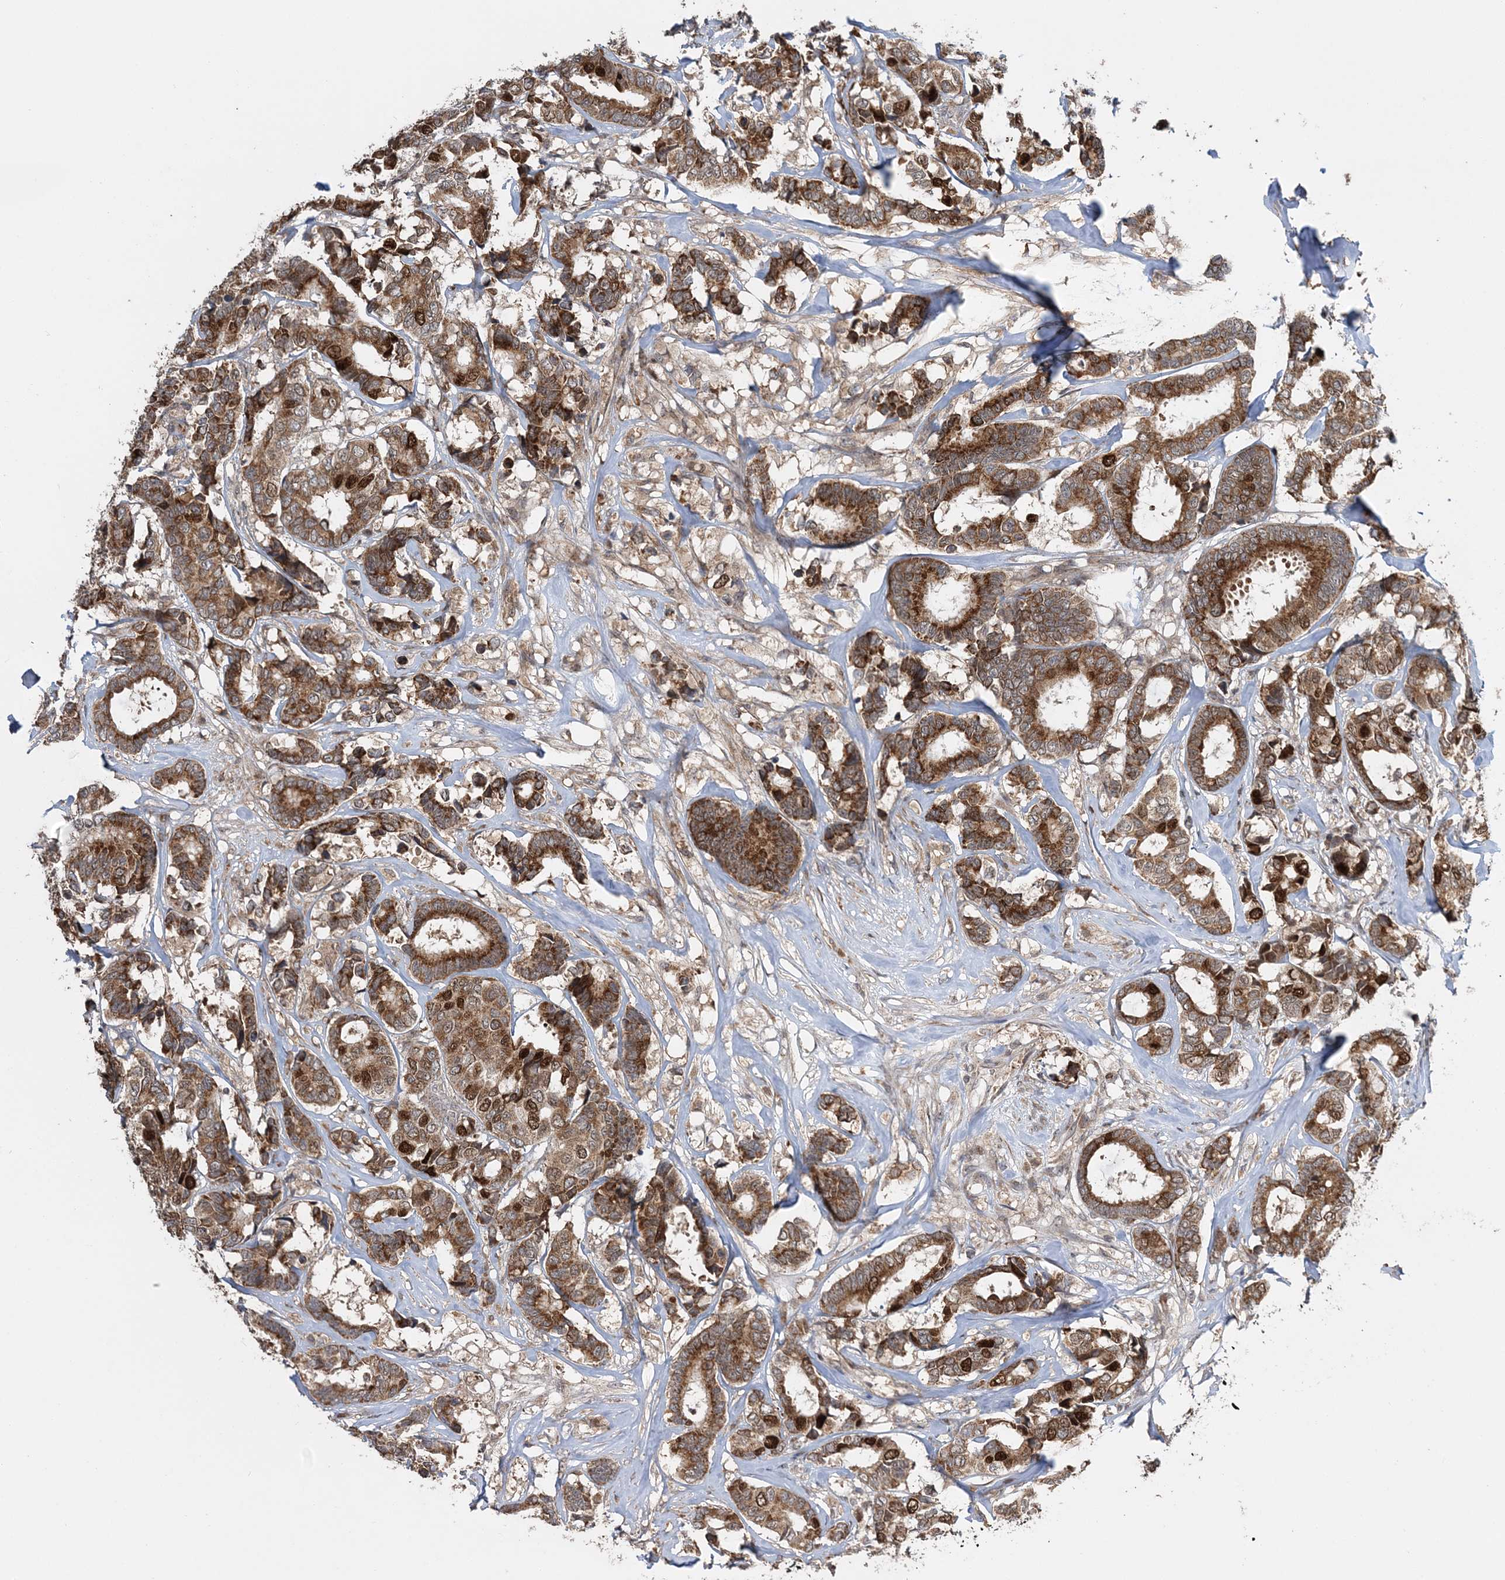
{"staining": {"intensity": "moderate", "quantity": ">75%", "location": "cytoplasmic/membranous,nuclear"}, "tissue": "breast cancer", "cell_type": "Tumor cells", "image_type": "cancer", "snomed": [{"axis": "morphology", "description": "Duct carcinoma"}, {"axis": "topography", "description": "Breast"}], "caption": "An image of human breast cancer stained for a protein shows moderate cytoplasmic/membranous and nuclear brown staining in tumor cells.", "gene": "KIF4A", "patient": {"sex": "female", "age": 87}}